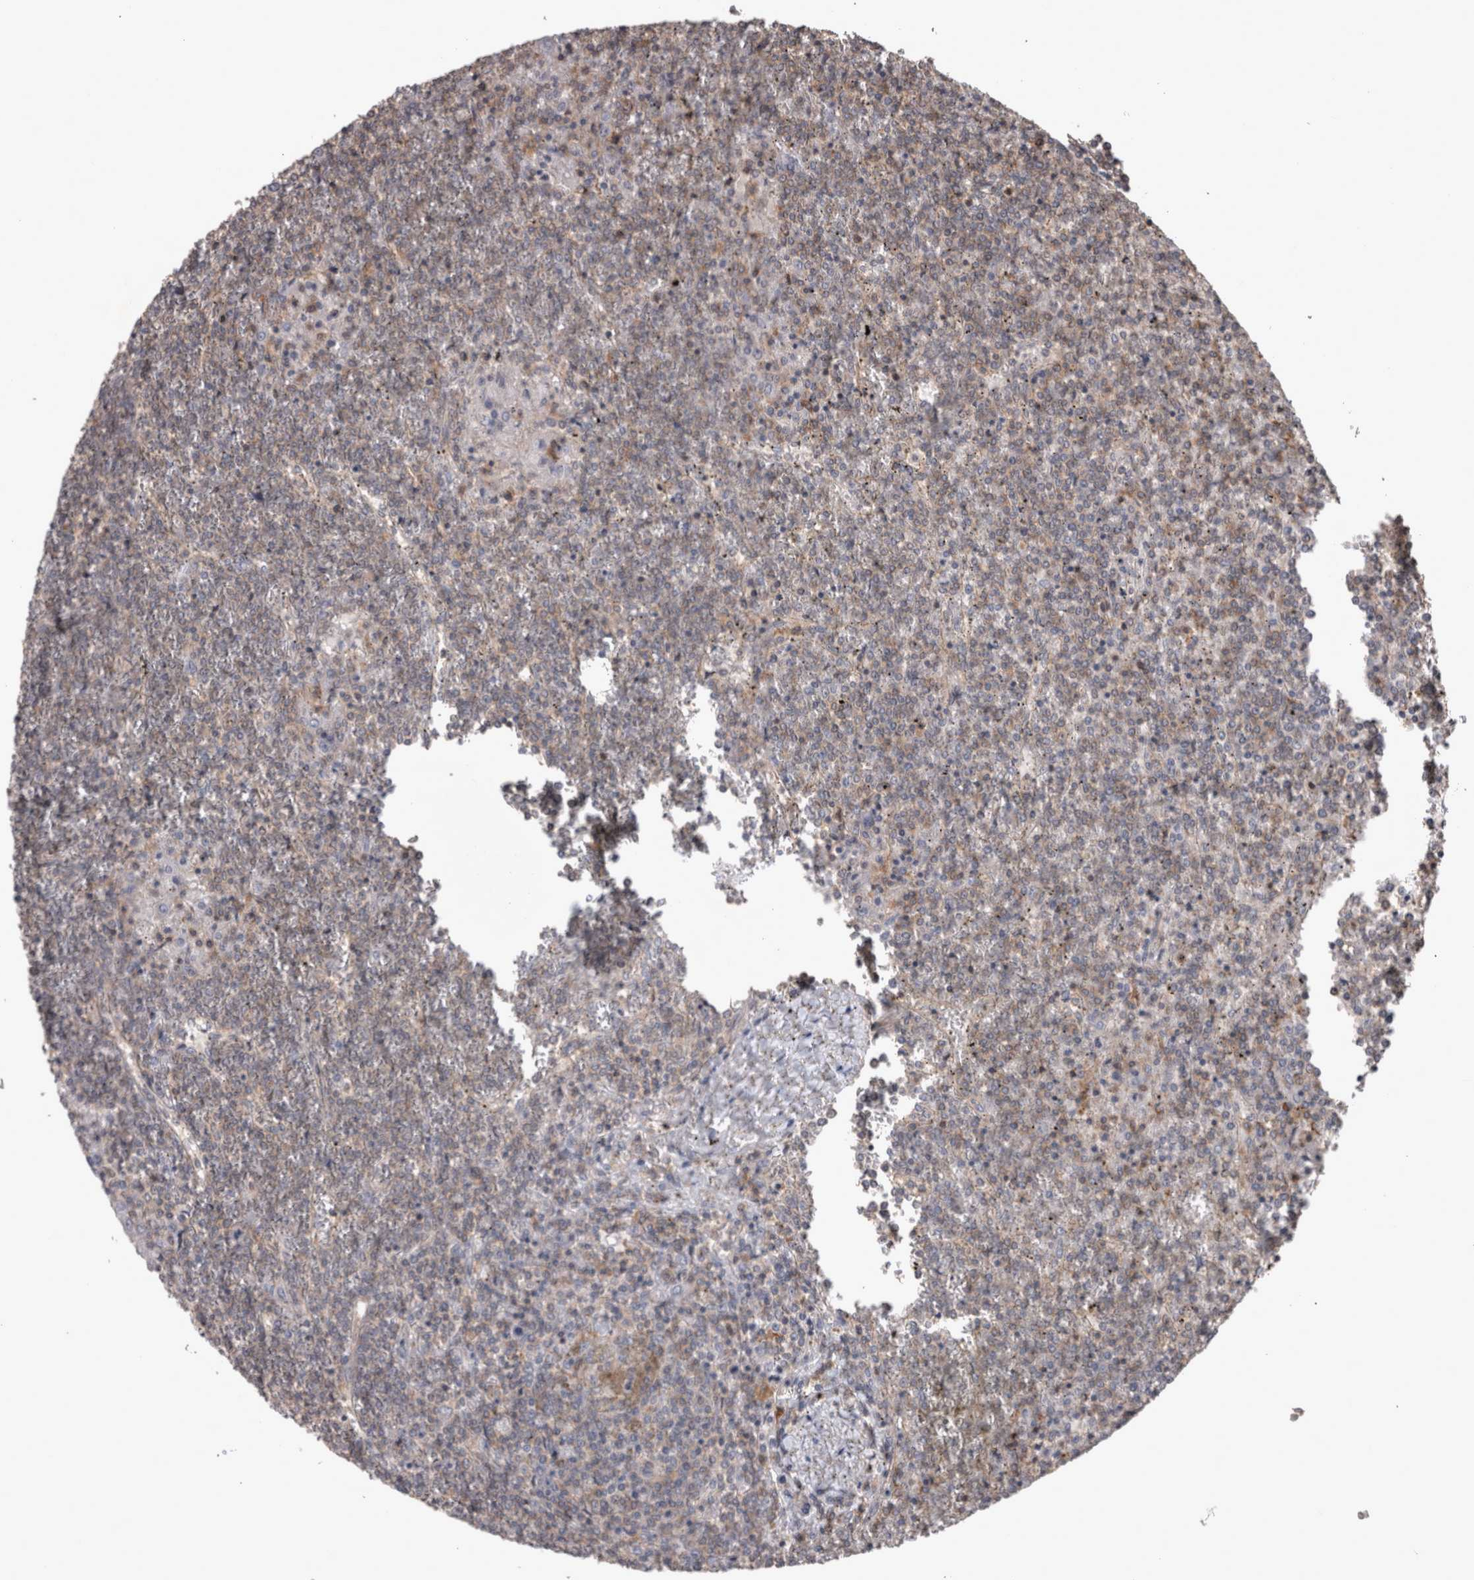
{"staining": {"intensity": "negative", "quantity": "none", "location": "none"}, "tissue": "lymphoma", "cell_type": "Tumor cells", "image_type": "cancer", "snomed": [{"axis": "morphology", "description": "Malignant lymphoma, non-Hodgkin's type, Low grade"}, {"axis": "topography", "description": "Spleen"}], "caption": "The photomicrograph reveals no staining of tumor cells in malignant lymphoma, non-Hodgkin's type (low-grade). Brightfield microscopy of immunohistochemistry (IHC) stained with DAB (brown) and hematoxylin (blue), captured at high magnification.", "gene": "SPATA48", "patient": {"sex": "female", "age": 19}}